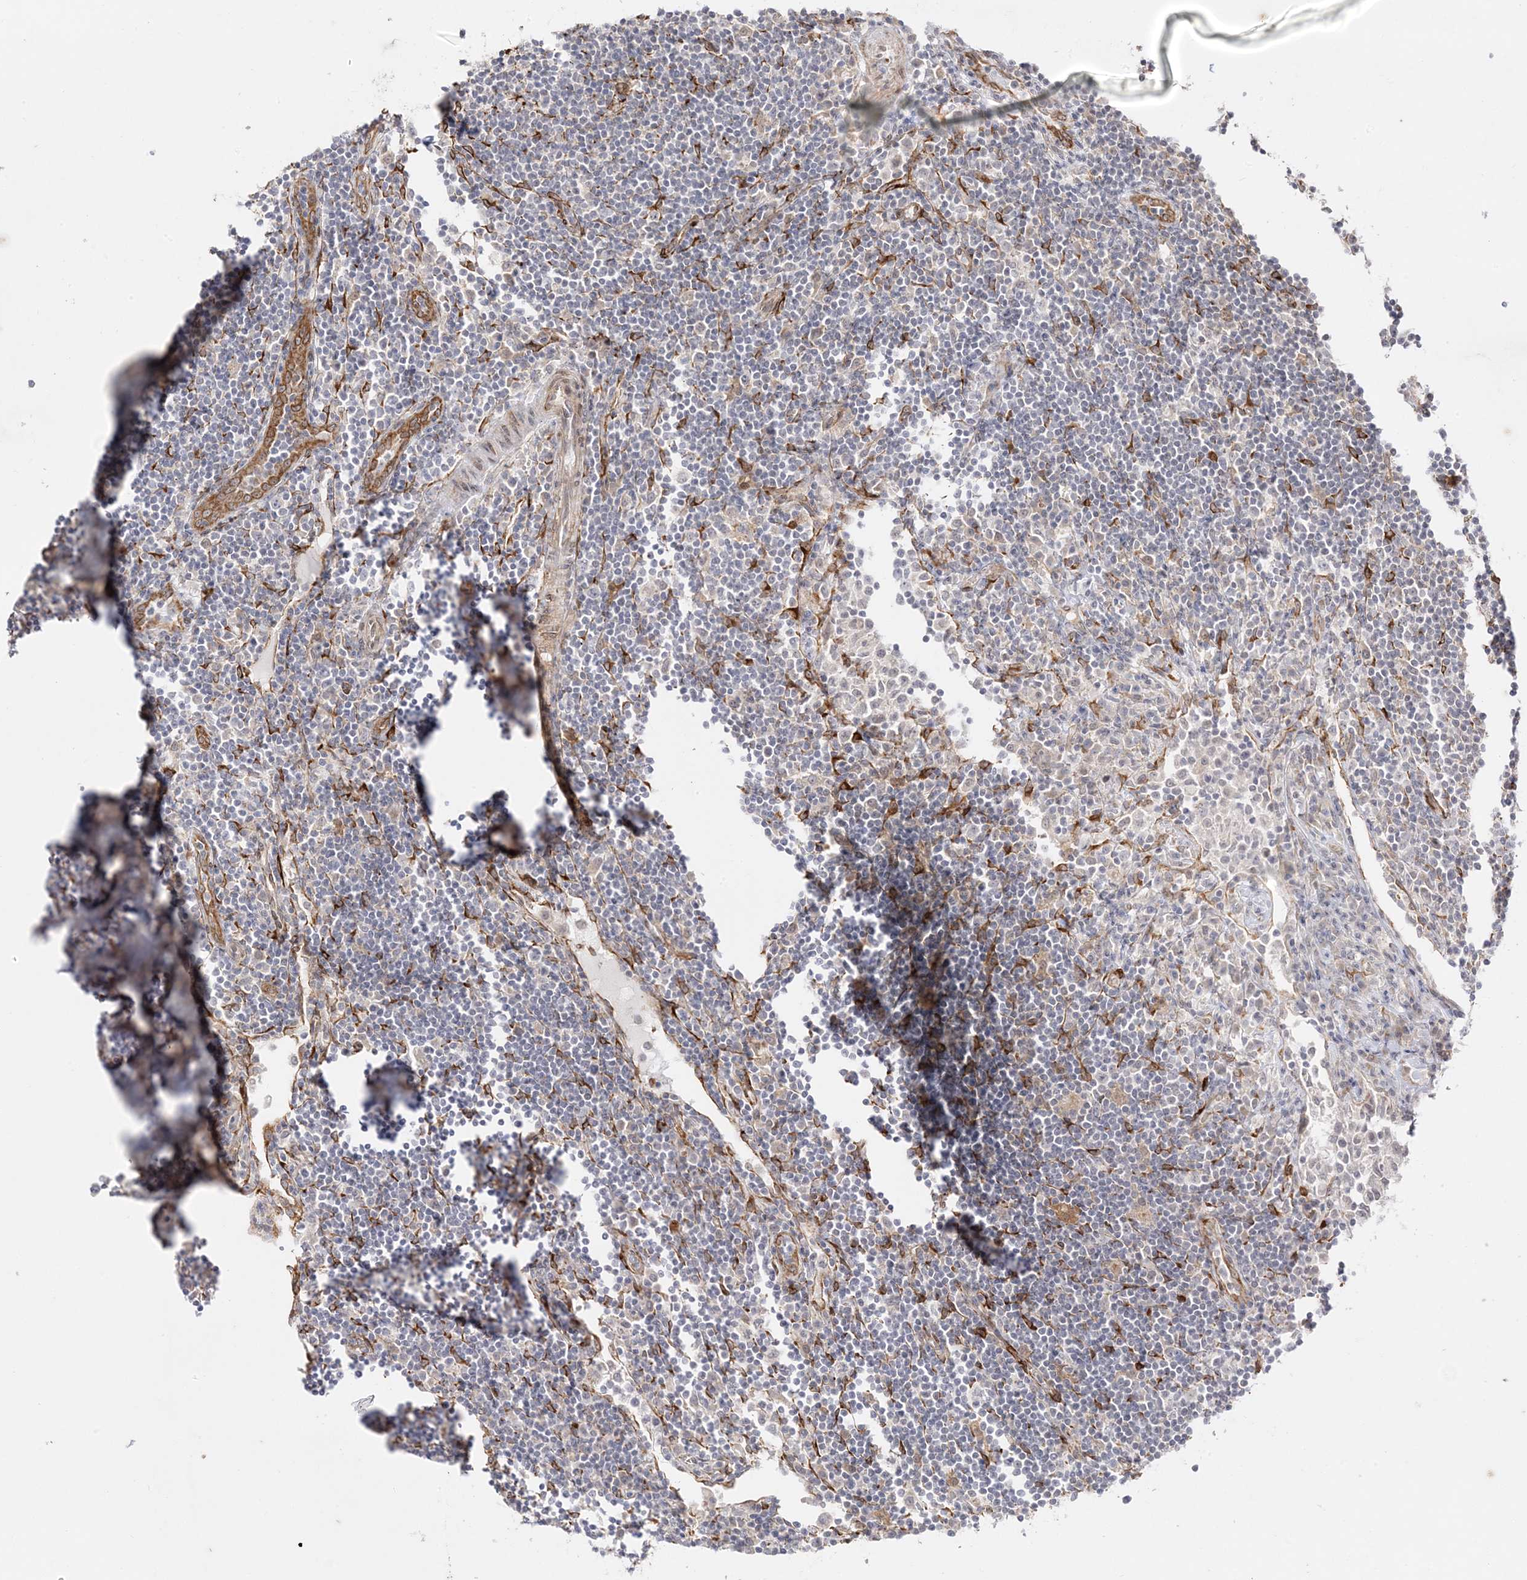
{"staining": {"intensity": "negative", "quantity": "none", "location": "none"}, "tissue": "lymph node", "cell_type": "Non-germinal center cells", "image_type": "normal", "snomed": [{"axis": "morphology", "description": "Normal tissue, NOS"}, {"axis": "topography", "description": "Lymph node"}], "caption": "Normal lymph node was stained to show a protein in brown. There is no significant positivity in non-germinal center cells. Nuclei are stained in blue.", "gene": "C2CD2", "patient": {"sex": "female", "age": 53}}